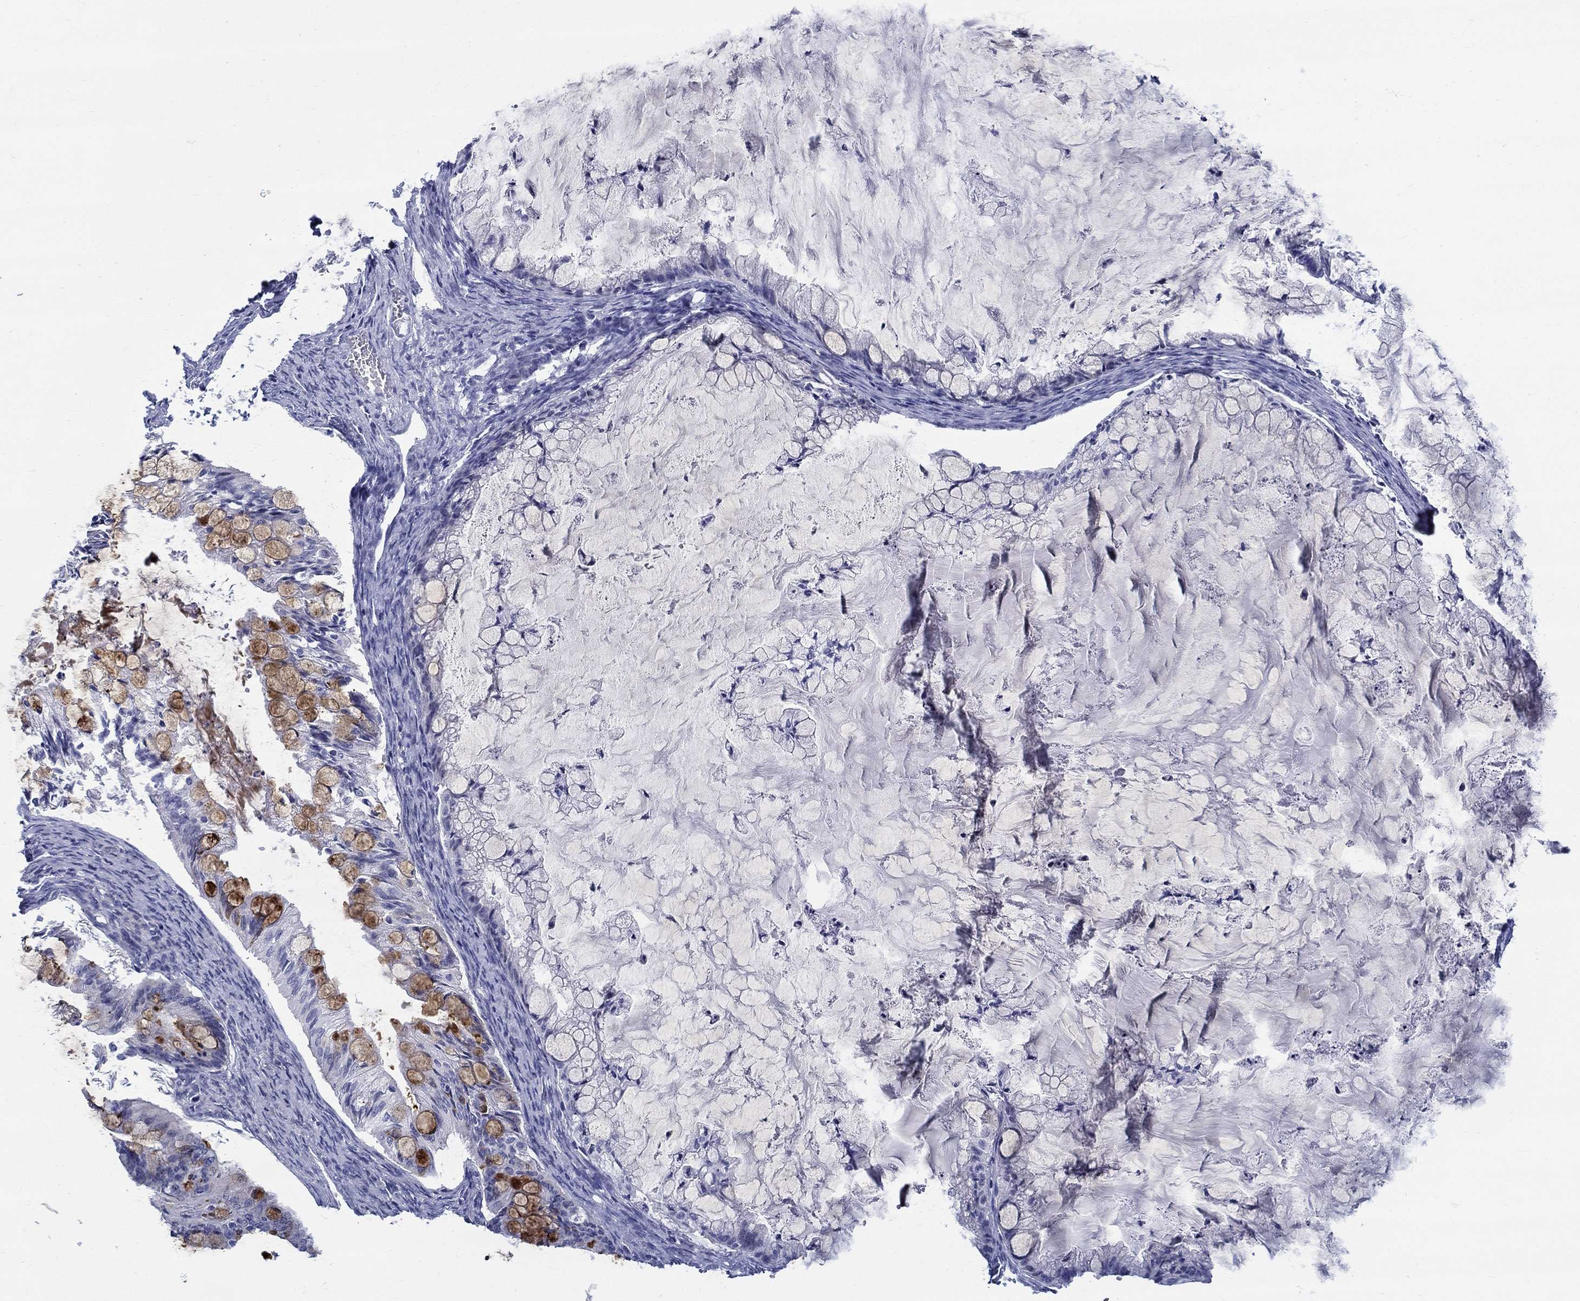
{"staining": {"intensity": "strong", "quantity": "25%-75%", "location": "cytoplasmic/membranous"}, "tissue": "ovarian cancer", "cell_type": "Tumor cells", "image_type": "cancer", "snomed": [{"axis": "morphology", "description": "Cystadenocarcinoma, mucinous, NOS"}, {"axis": "topography", "description": "Ovary"}], "caption": "The micrograph shows immunohistochemical staining of ovarian cancer. There is strong cytoplasmic/membranous staining is seen in about 25%-75% of tumor cells.", "gene": "CRYGS", "patient": {"sex": "female", "age": 57}}